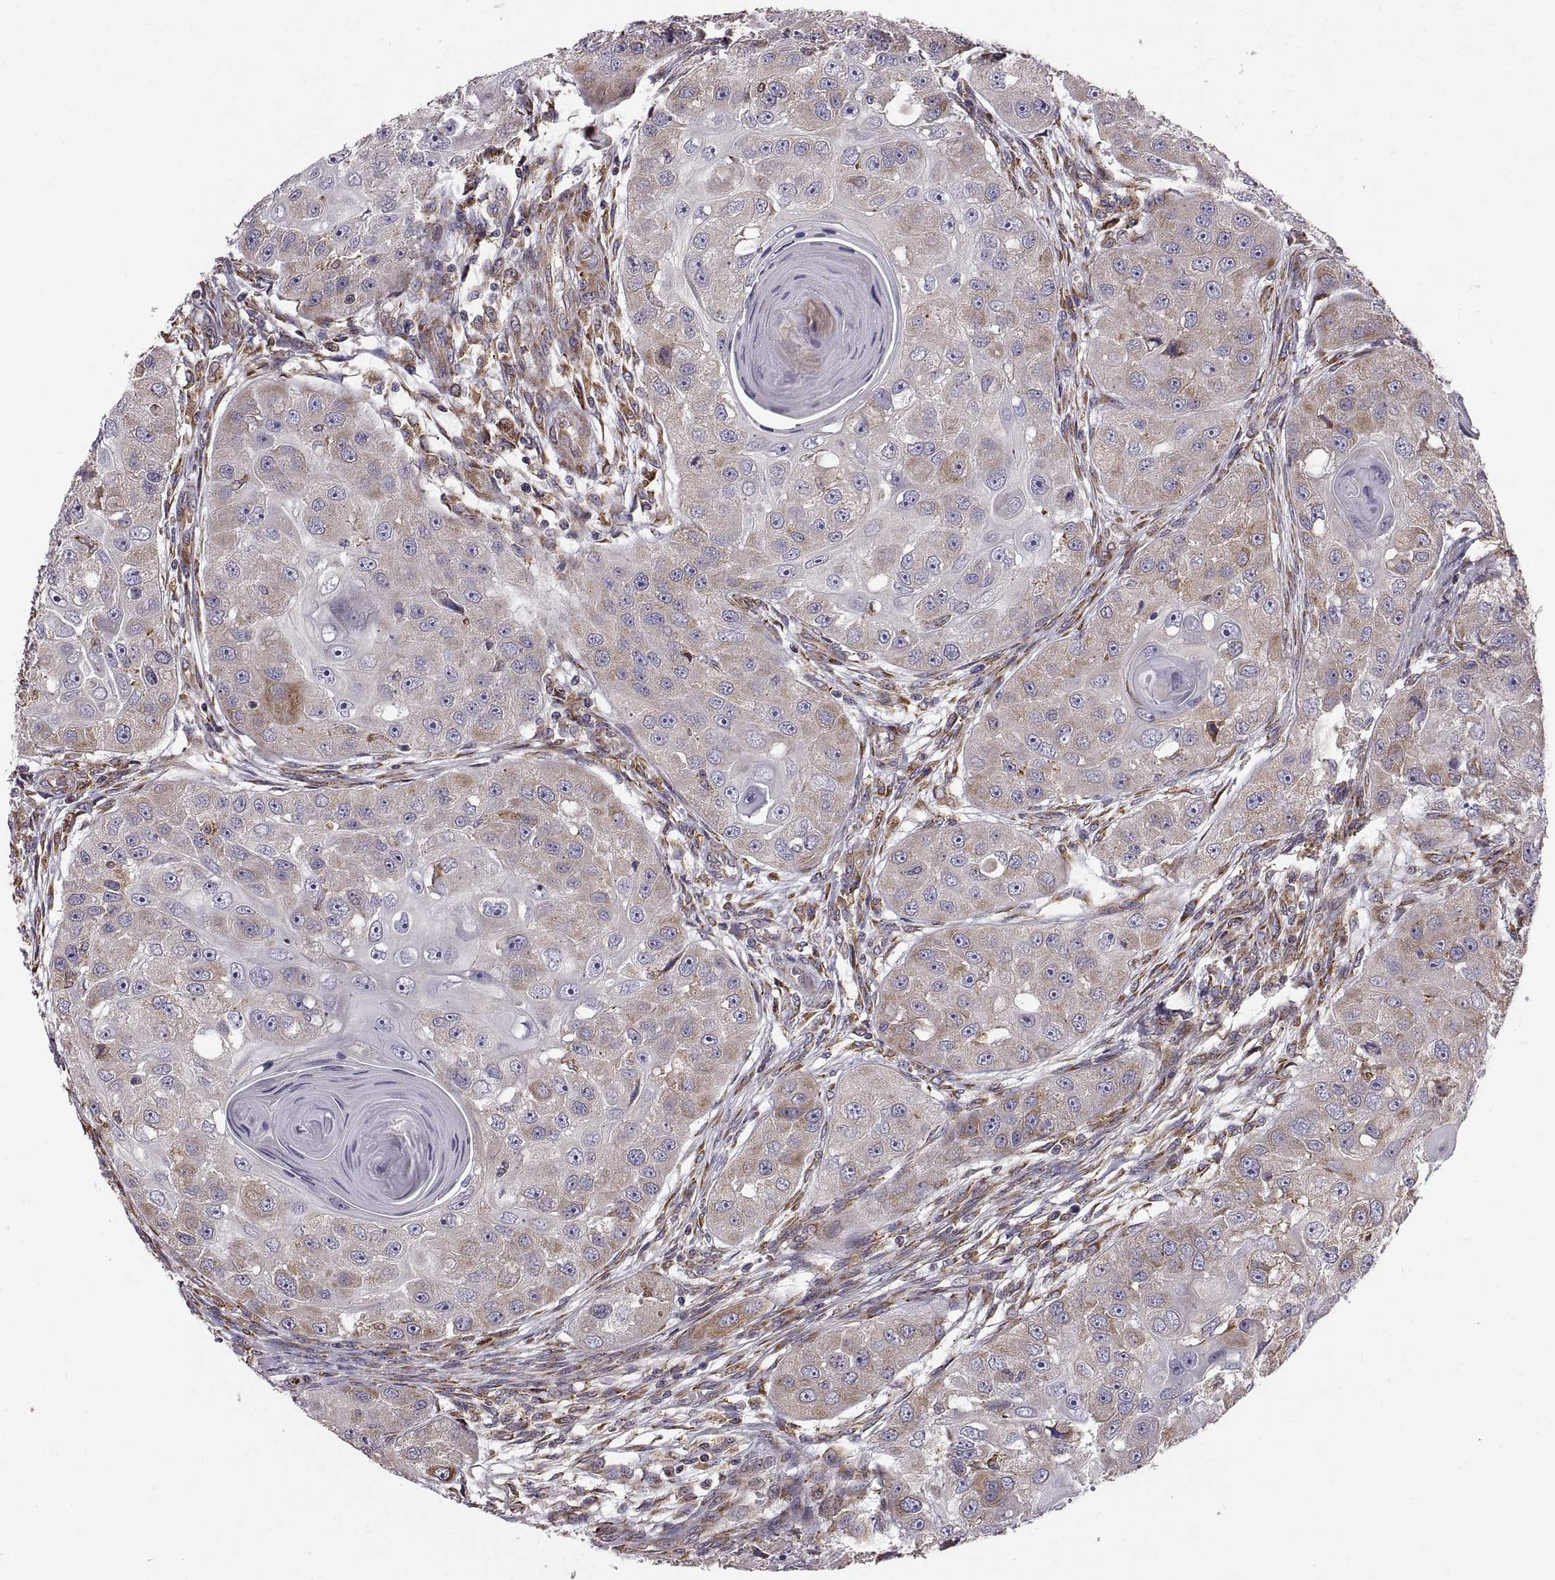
{"staining": {"intensity": "moderate", "quantity": "<25%", "location": "cytoplasmic/membranous"}, "tissue": "head and neck cancer", "cell_type": "Tumor cells", "image_type": "cancer", "snomed": [{"axis": "morphology", "description": "Squamous cell carcinoma, NOS"}, {"axis": "topography", "description": "Head-Neck"}], "caption": "IHC micrograph of neoplastic tissue: human squamous cell carcinoma (head and neck) stained using immunohistochemistry (IHC) displays low levels of moderate protein expression localized specifically in the cytoplasmic/membranous of tumor cells, appearing as a cytoplasmic/membranous brown color.", "gene": "PLEKHB2", "patient": {"sex": "male", "age": 51}}